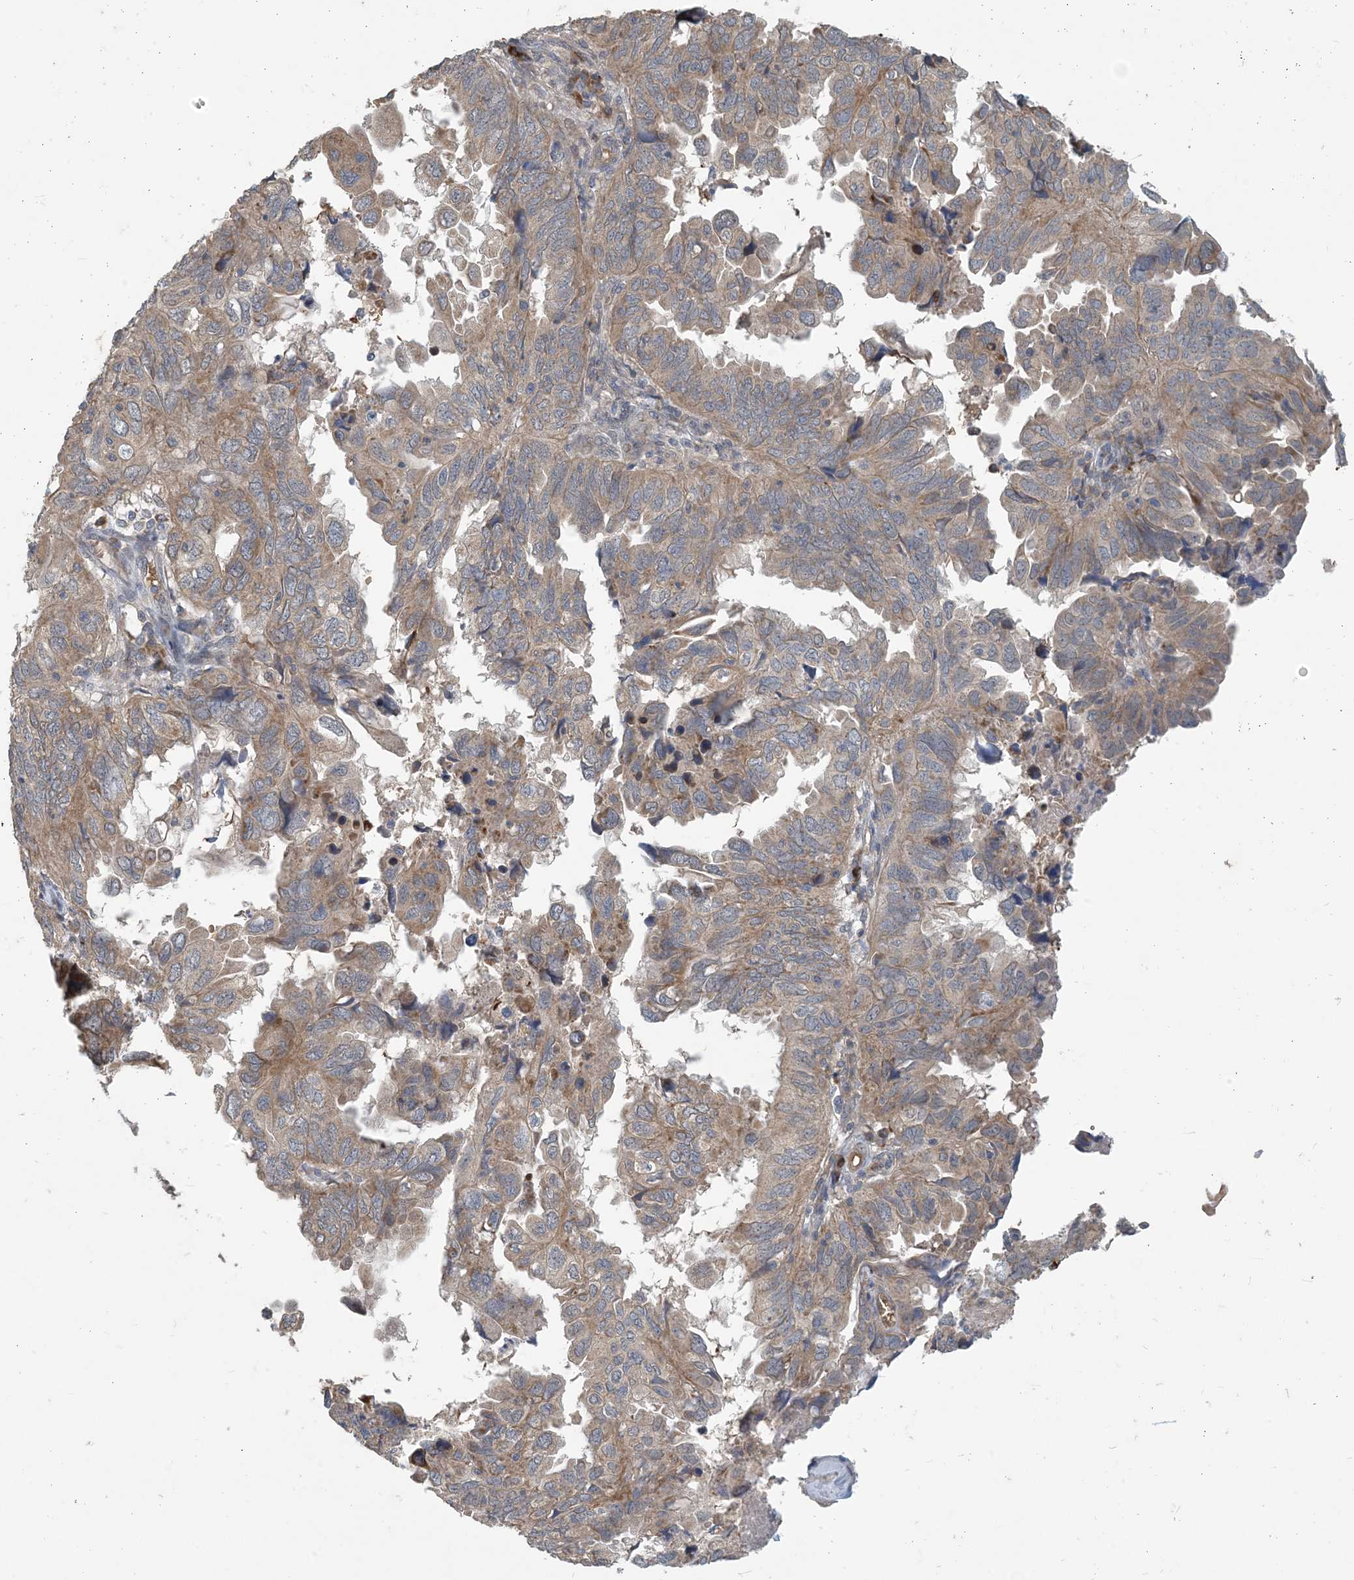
{"staining": {"intensity": "moderate", "quantity": ">75%", "location": "cytoplasmic/membranous"}, "tissue": "endometrial cancer", "cell_type": "Tumor cells", "image_type": "cancer", "snomed": [{"axis": "morphology", "description": "Adenocarcinoma, NOS"}, {"axis": "topography", "description": "Uterus"}], "caption": "An immunohistochemistry (IHC) photomicrograph of neoplastic tissue is shown. Protein staining in brown labels moderate cytoplasmic/membranous positivity in adenocarcinoma (endometrial) within tumor cells.", "gene": "PUSL1", "patient": {"sex": "female", "age": 77}}